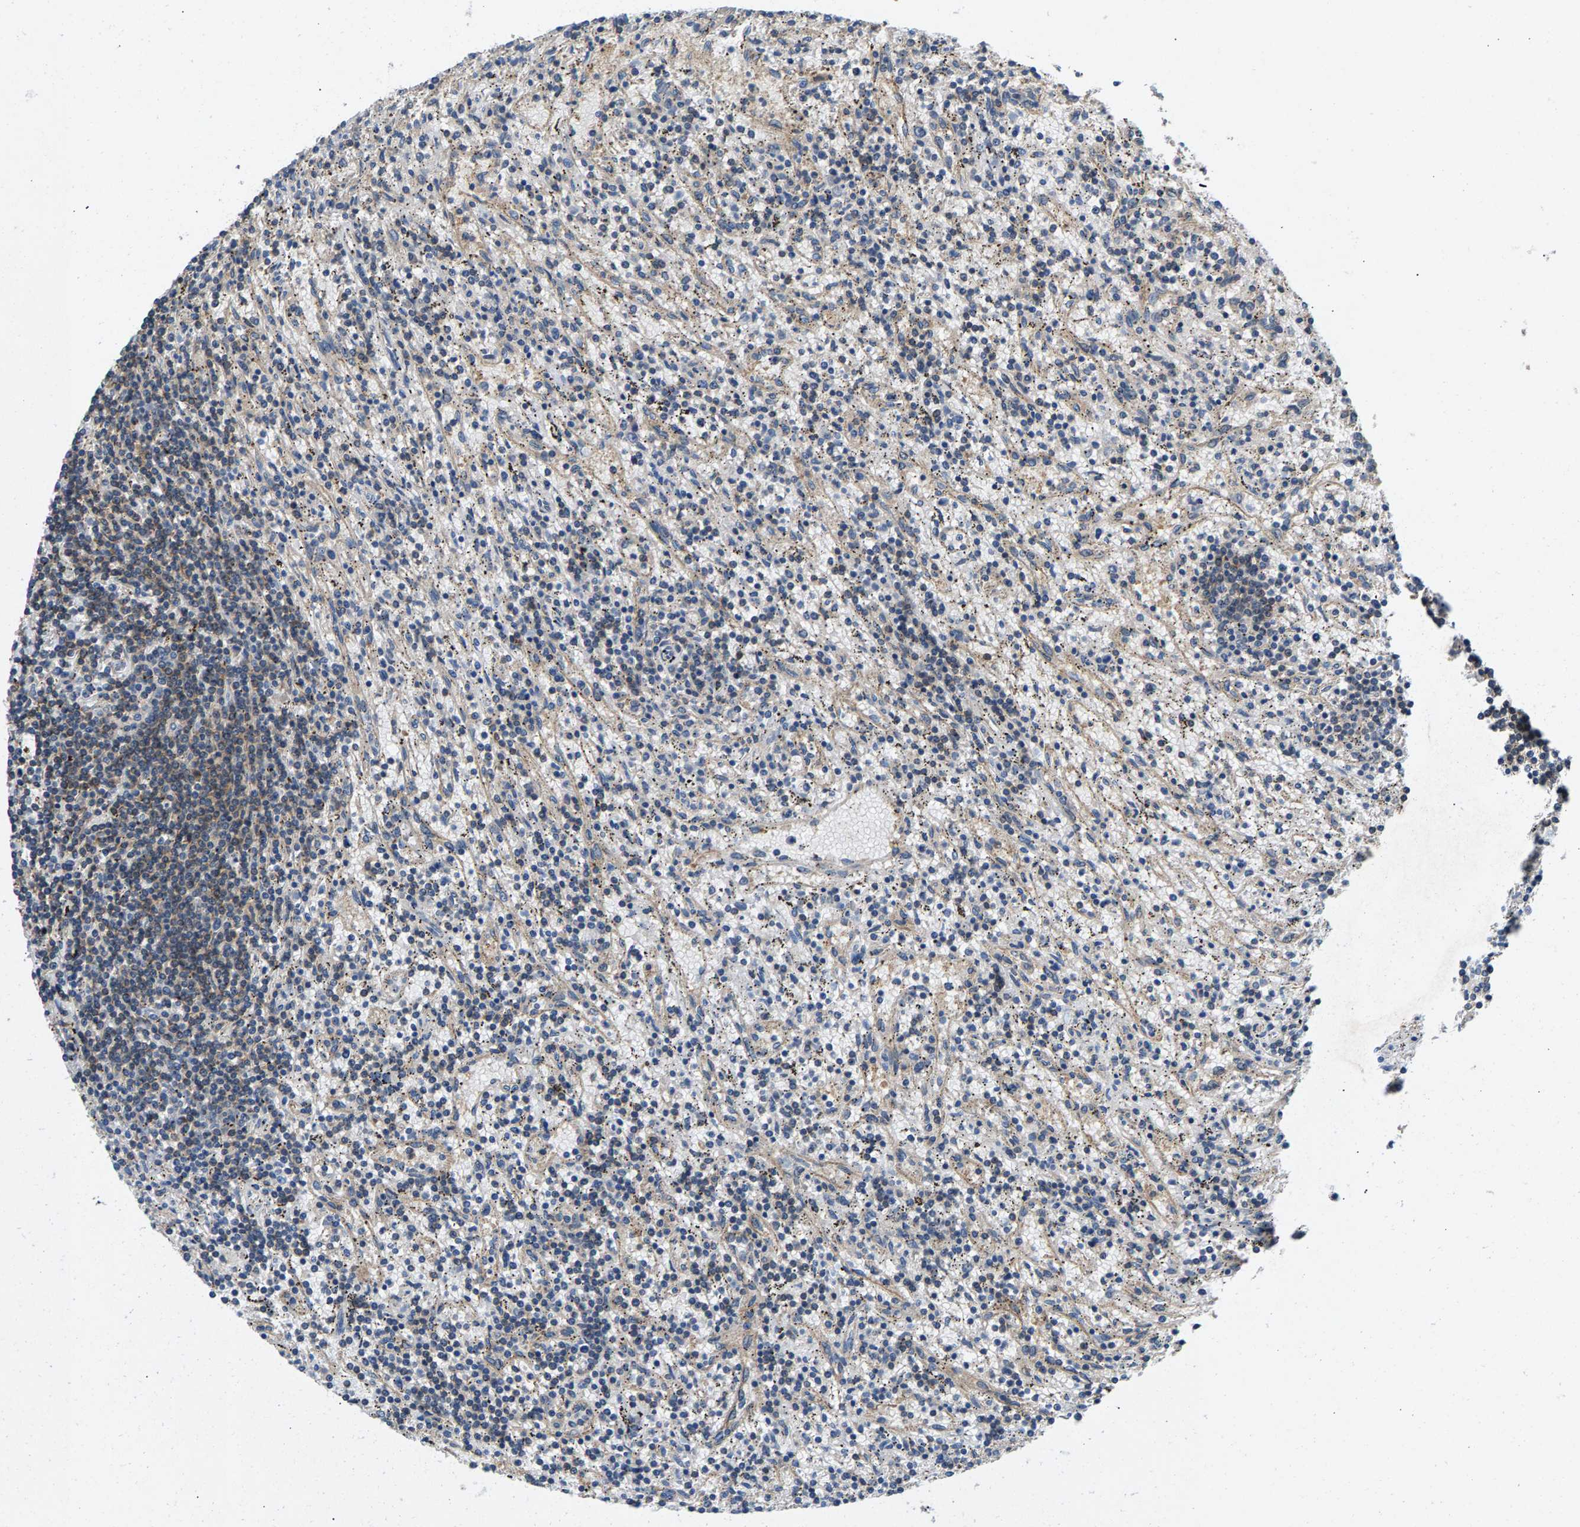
{"staining": {"intensity": "weak", "quantity": "<25%", "location": "cytoplasmic/membranous"}, "tissue": "lymphoma", "cell_type": "Tumor cells", "image_type": "cancer", "snomed": [{"axis": "morphology", "description": "Malignant lymphoma, non-Hodgkin's type, Low grade"}, {"axis": "topography", "description": "Spleen"}], "caption": "The immunohistochemistry histopathology image has no significant expression in tumor cells of low-grade malignant lymphoma, non-Hodgkin's type tissue.", "gene": "NT5C", "patient": {"sex": "male", "age": 76}}